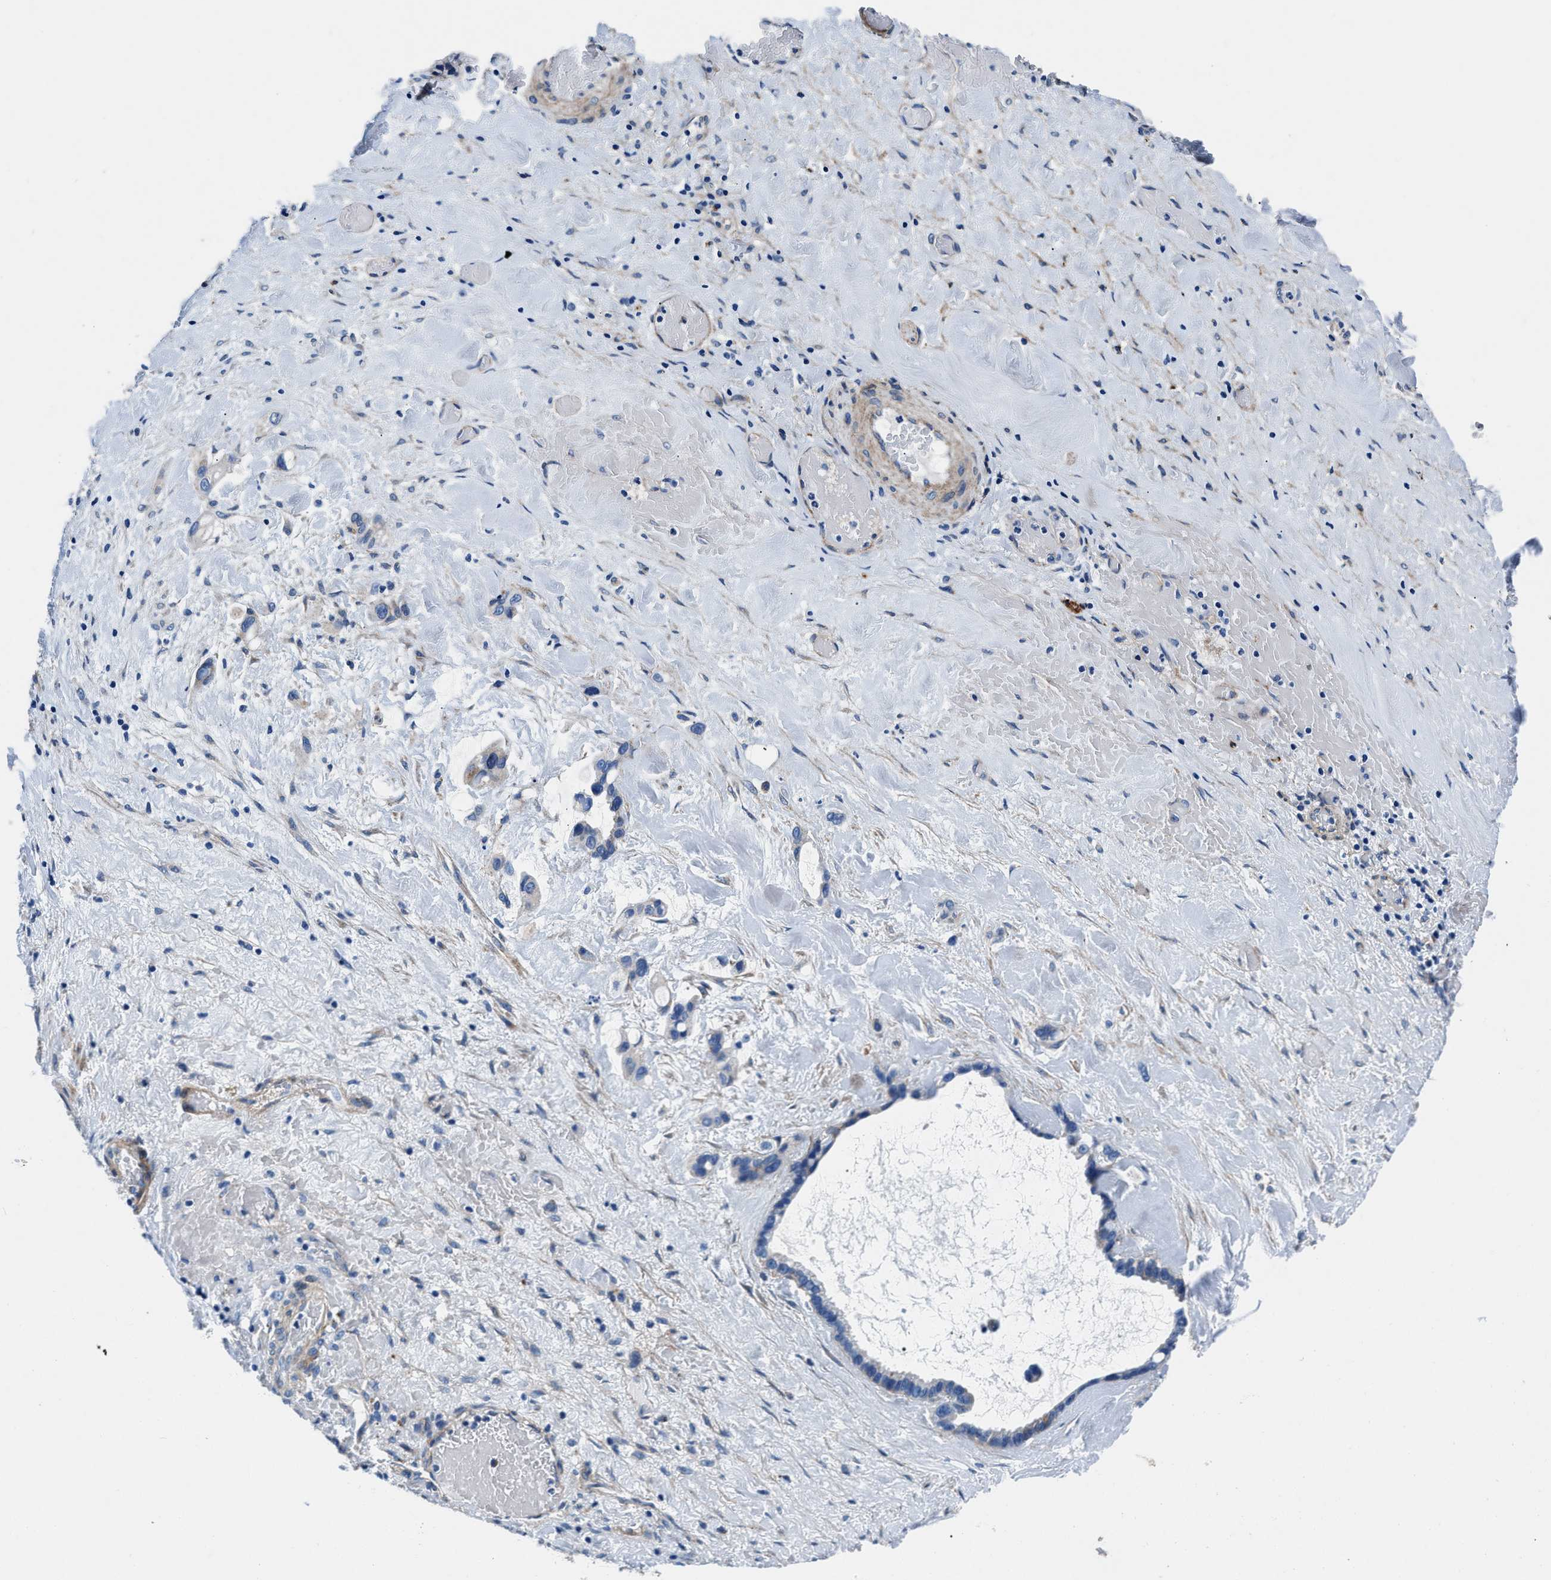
{"staining": {"intensity": "negative", "quantity": "none", "location": "none"}, "tissue": "liver cancer", "cell_type": "Tumor cells", "image_type": "cancer", "snomed": [{"axis": "morphology", "description": "Cholangiocarcinoma"}, {"axis": "topography", "description": "Liver"}], "caption": "An immunohistochemistry image of liver cholangiocarcinoma is shown. There is no staining in tumor cells of liver cholangiocarcinoma.", "gene": "DAG1", "patient": {"sex": "female", "age": 65}}